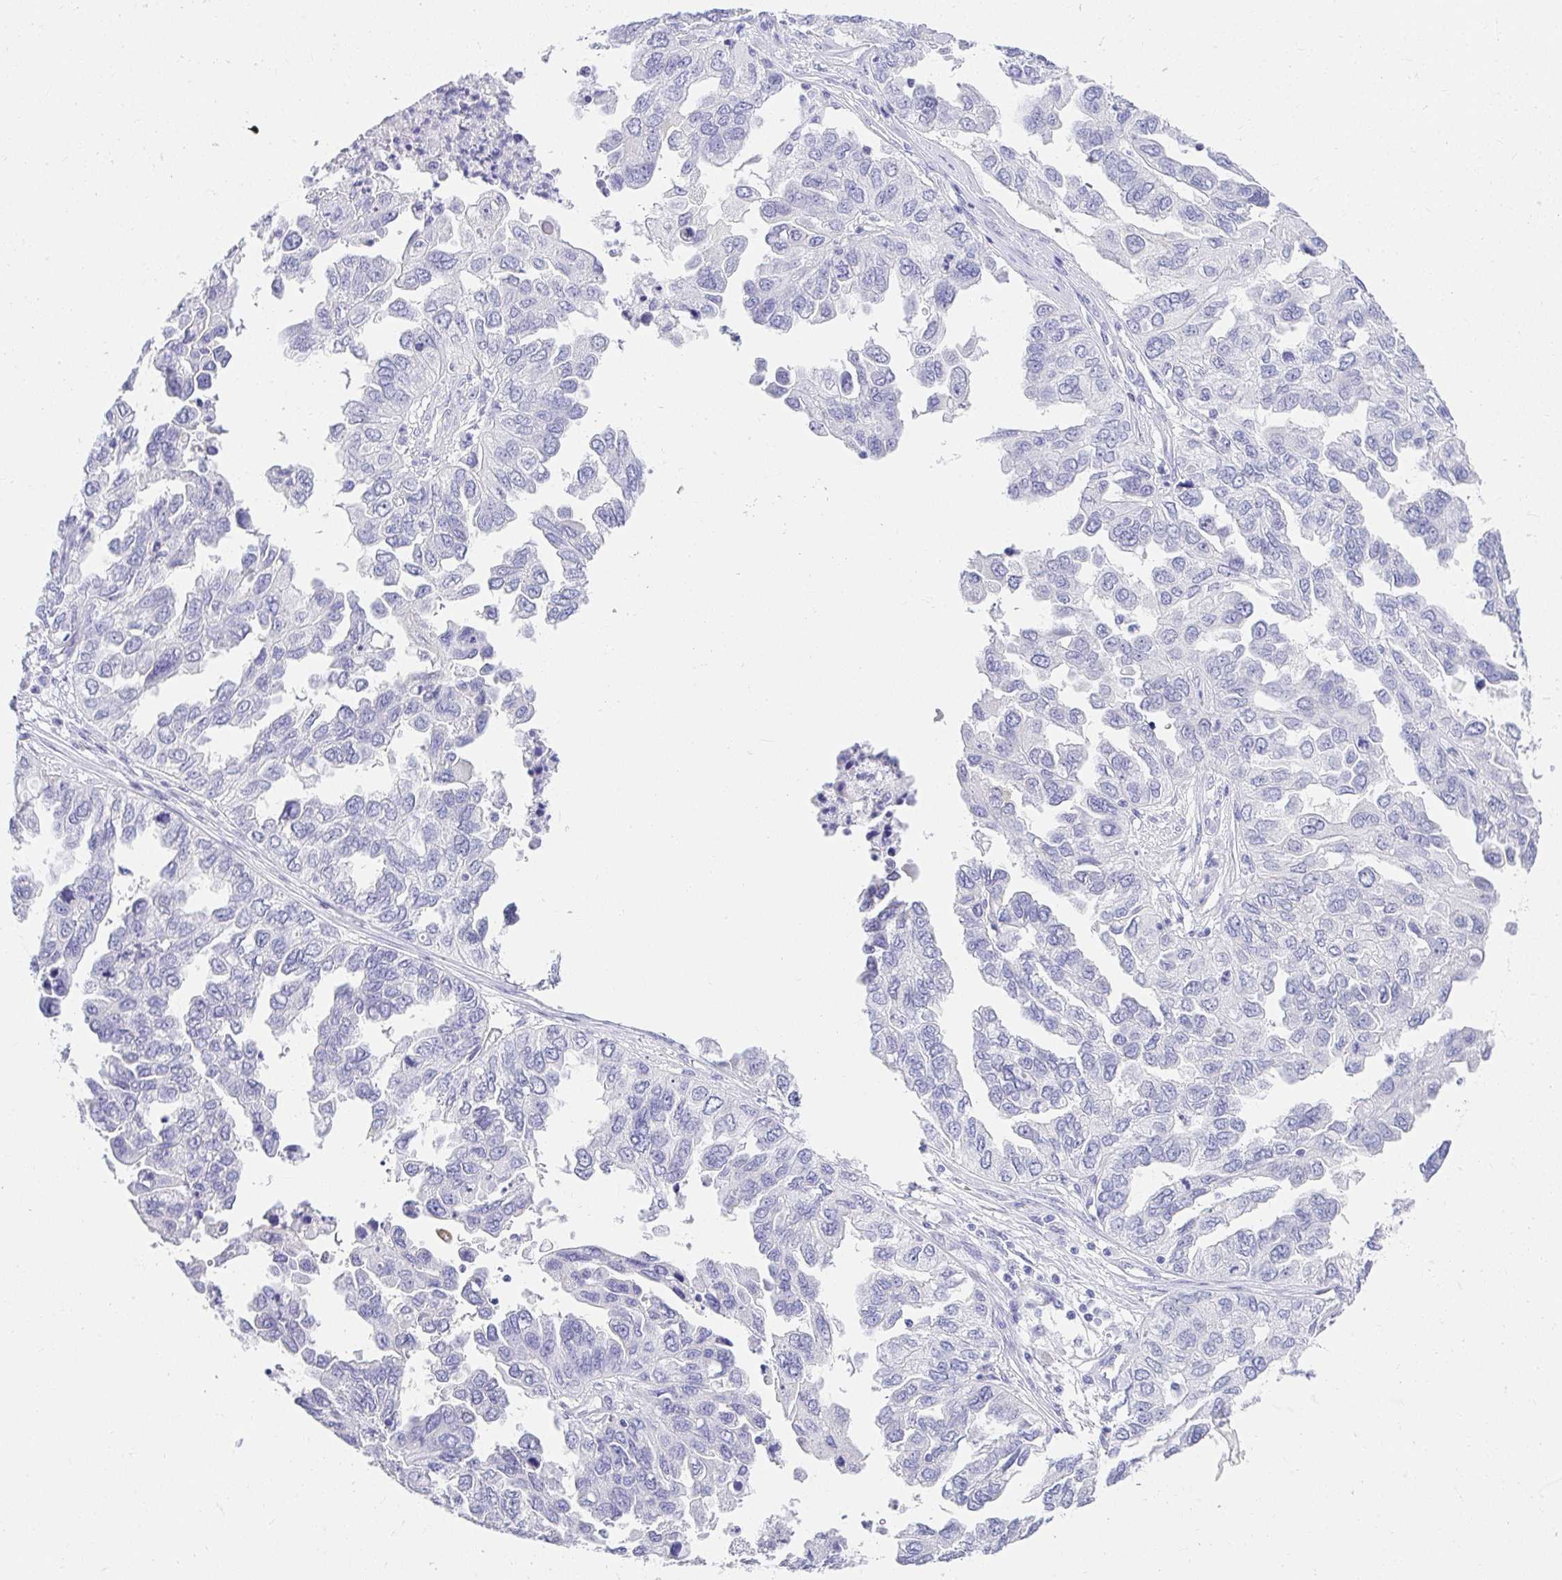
{"staining": {"intensity": "negative", "quantity": "none", "location": "none"}, "tissue": "ovarian cancer", "cell_type": "Tumor cells", "image_type": "cancer", "snomed": [{"axis": "morphology", "description": "Cystadenocarcinoma, serous, NOS"}, {"axis": "topography", "description": "Ovary"}], "caption": "This is a image of immunohistochemistry (IHC) staining of ovarian serous cystadenocarcinoma, which shows no positivity in tumor cells.", "gene": "VGLL1", "patient": {"sex": "female", "age": 53}}